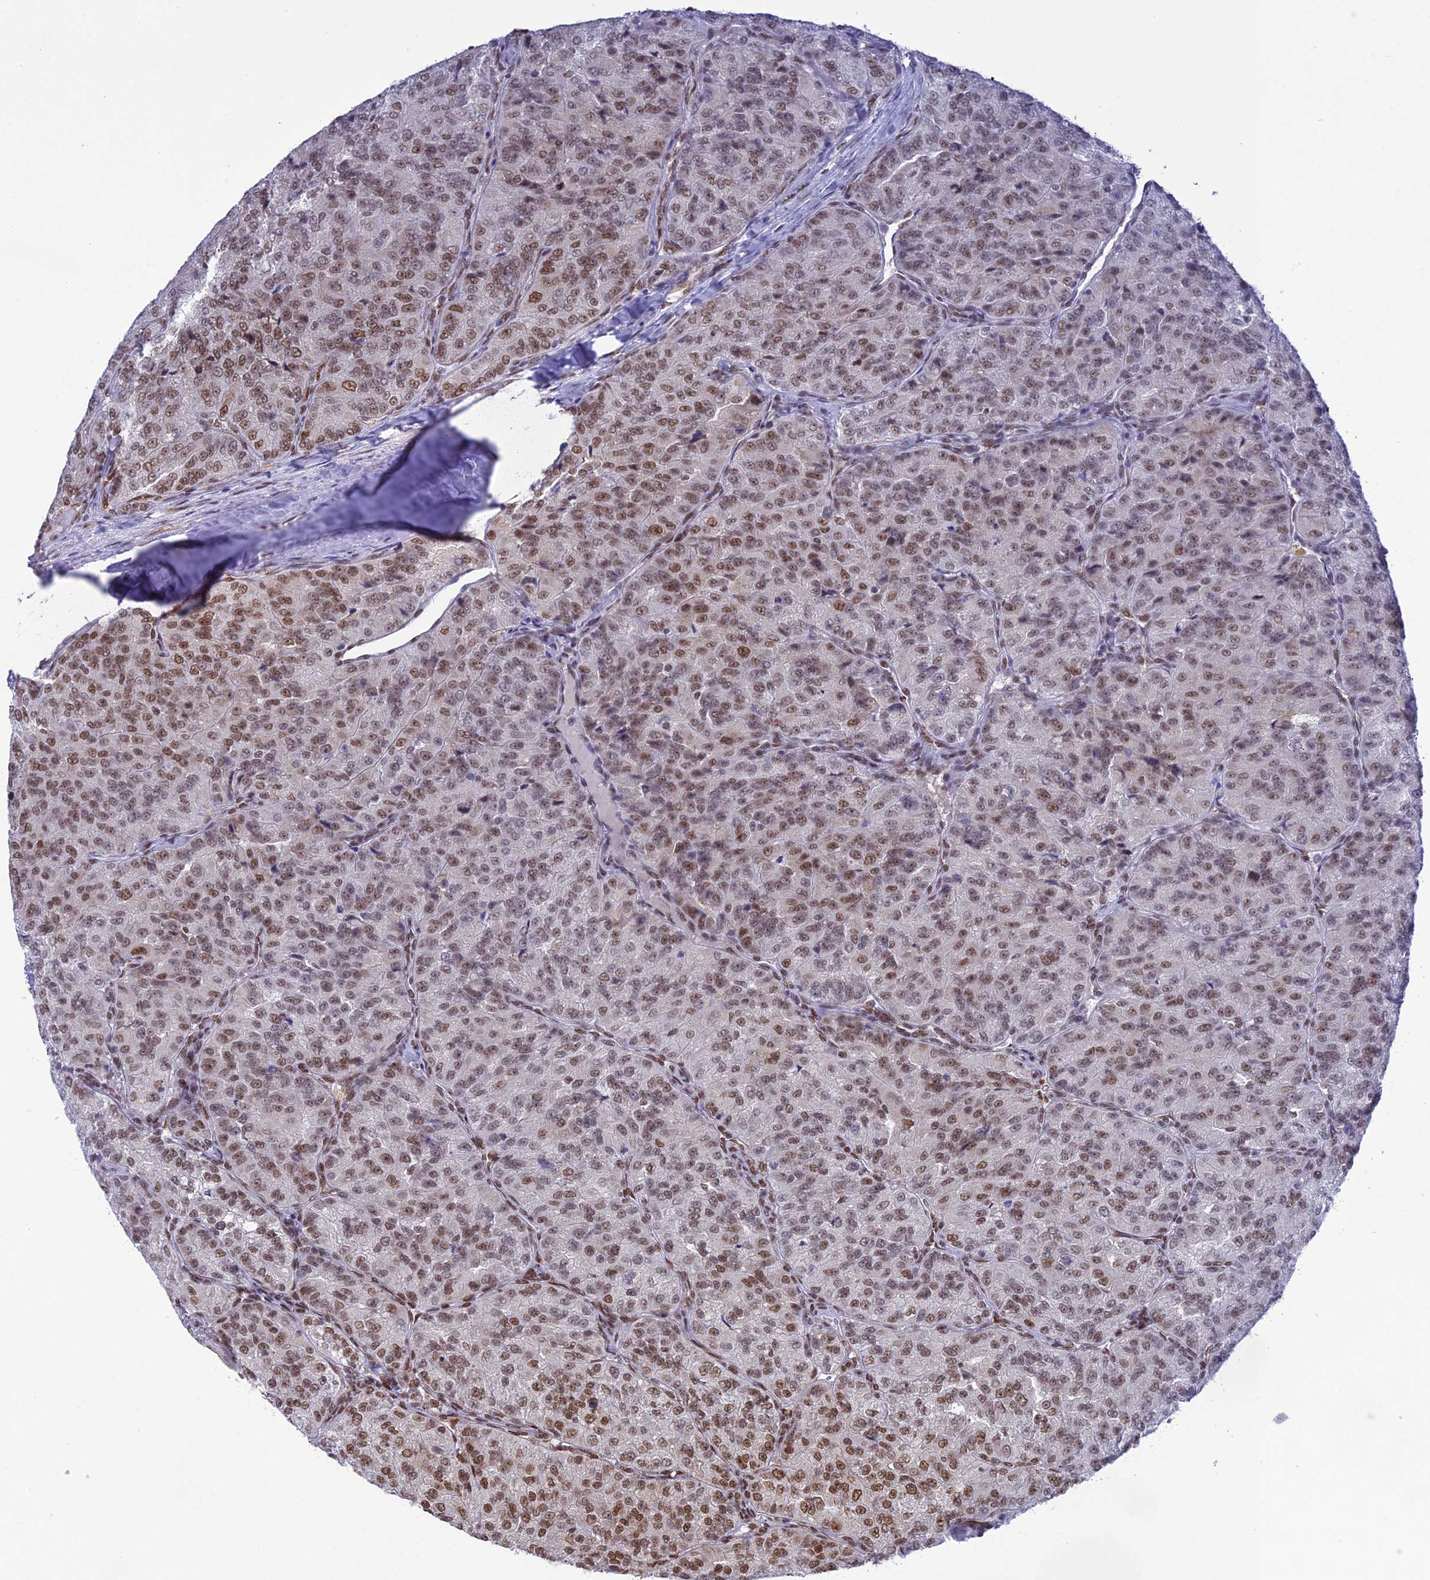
{"staining": {"intensity": "moderate", "quantity": ">75%", "location": "nuclear"}, "tissue": "renal cancer", "cell_type": "Tumor cells", "image_type": "cancer", "snomed": [{"axis": "morphology", "description": "Adenocarcinoma, NOS"}, {"axis": "topography", "description": "Kidney"}], "caption": "Immunohistochemistry photomicrograph of neoplastic tissue: renal adenocarcinoma stained using immunohistochemistry (IHC) shows medium levels of moderate protein expression localized specifically in the nuclear of tumor cells, appearing as a nuclear brown color.", "gene": "DDX1", "patient": {"sex": "female", "age": 63}}